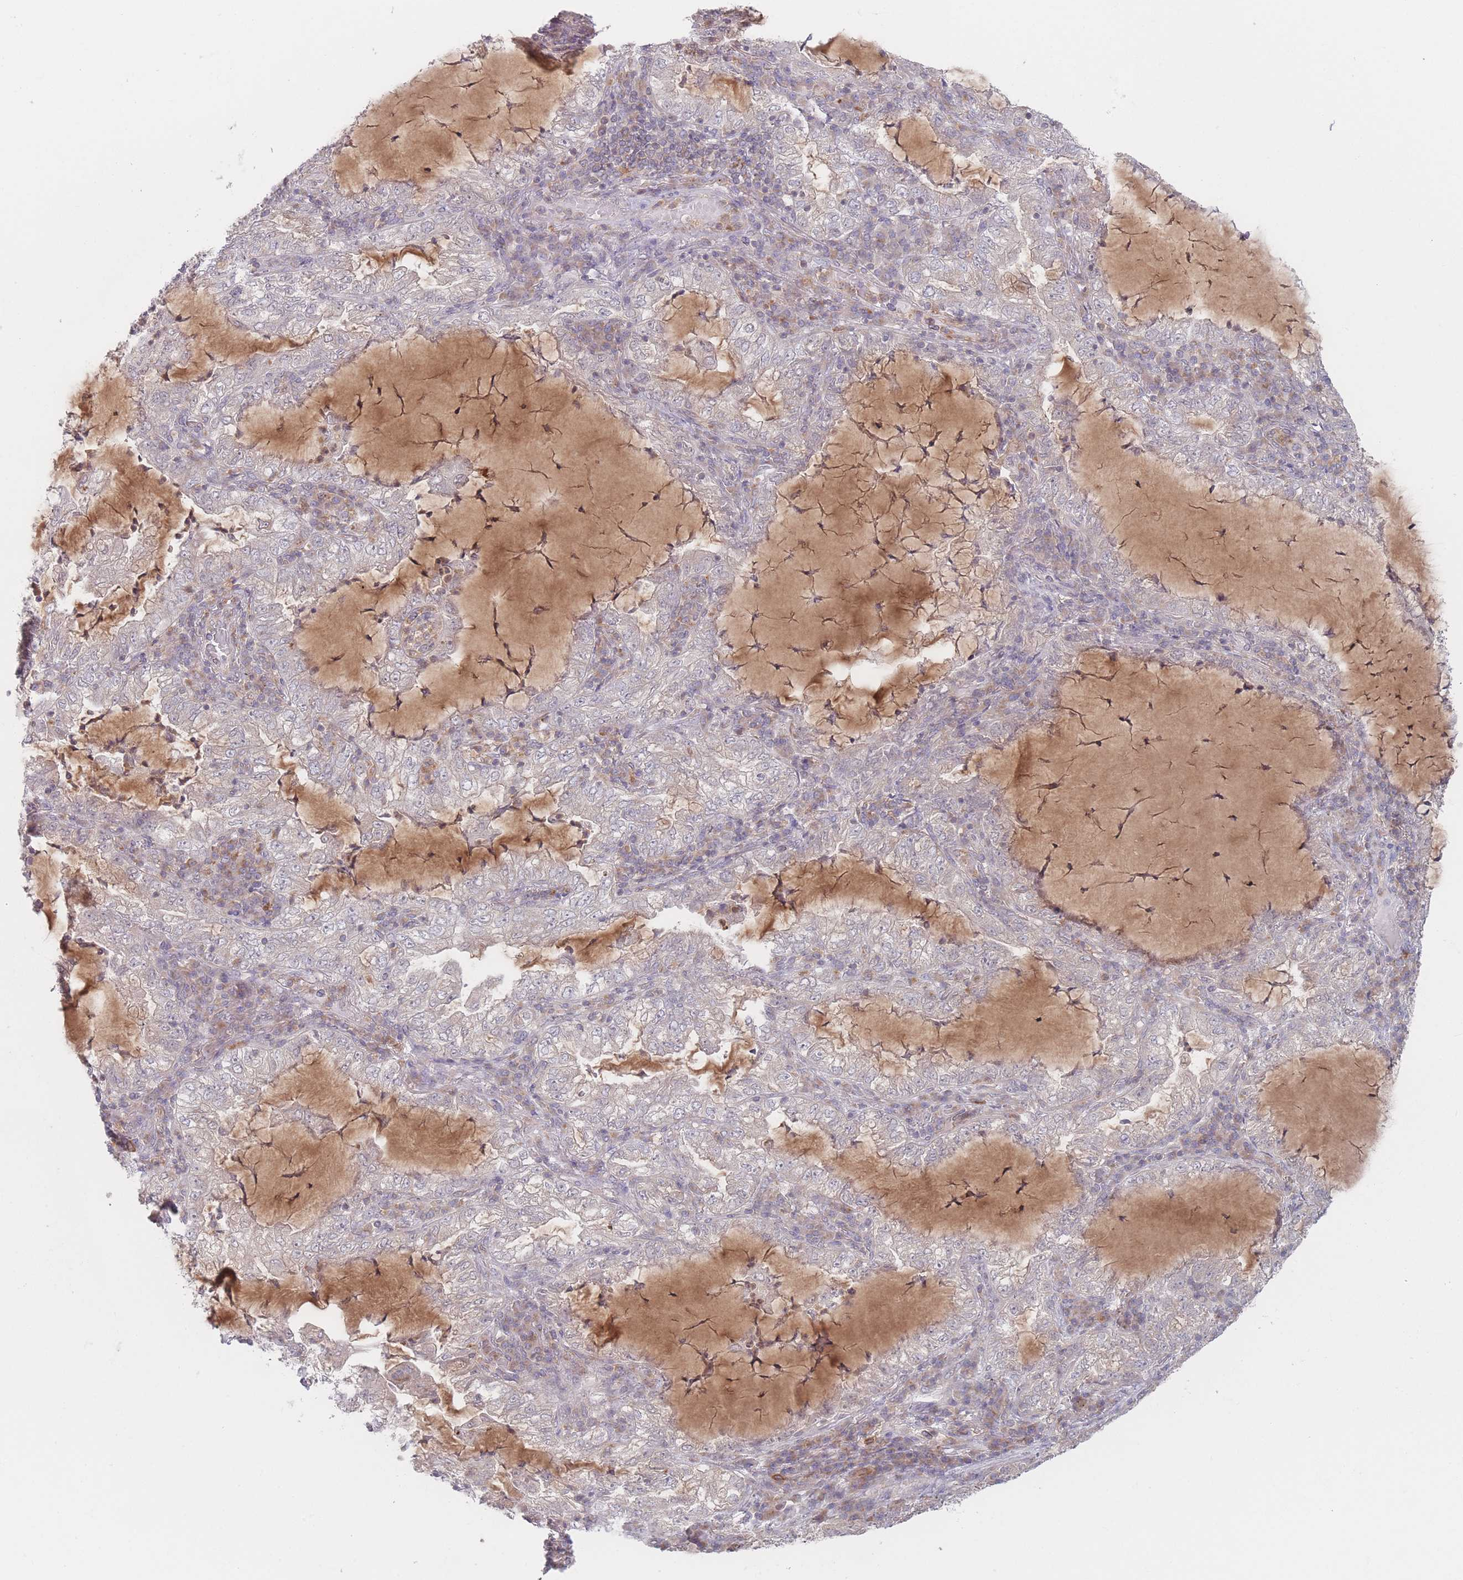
{"staining": {"intensity": "negative", "quantity": "none", "location": "none"}, "tissue": "lung cancer", "cell_type": "Tumor cells", "image_type": "cancer", "snomed": [{"axis": "morphology", "description": "Adenocarcinoma, NOS"}, {"axis": "topography", "description": "Lung"}], "caption": "High power microscopy micrograph of an IHC photomicrograph of lung cancer, revealing no significant staining in tumor cells.", "gene": "PPM1A", "patient": {"sex": "female", "age": 73}}